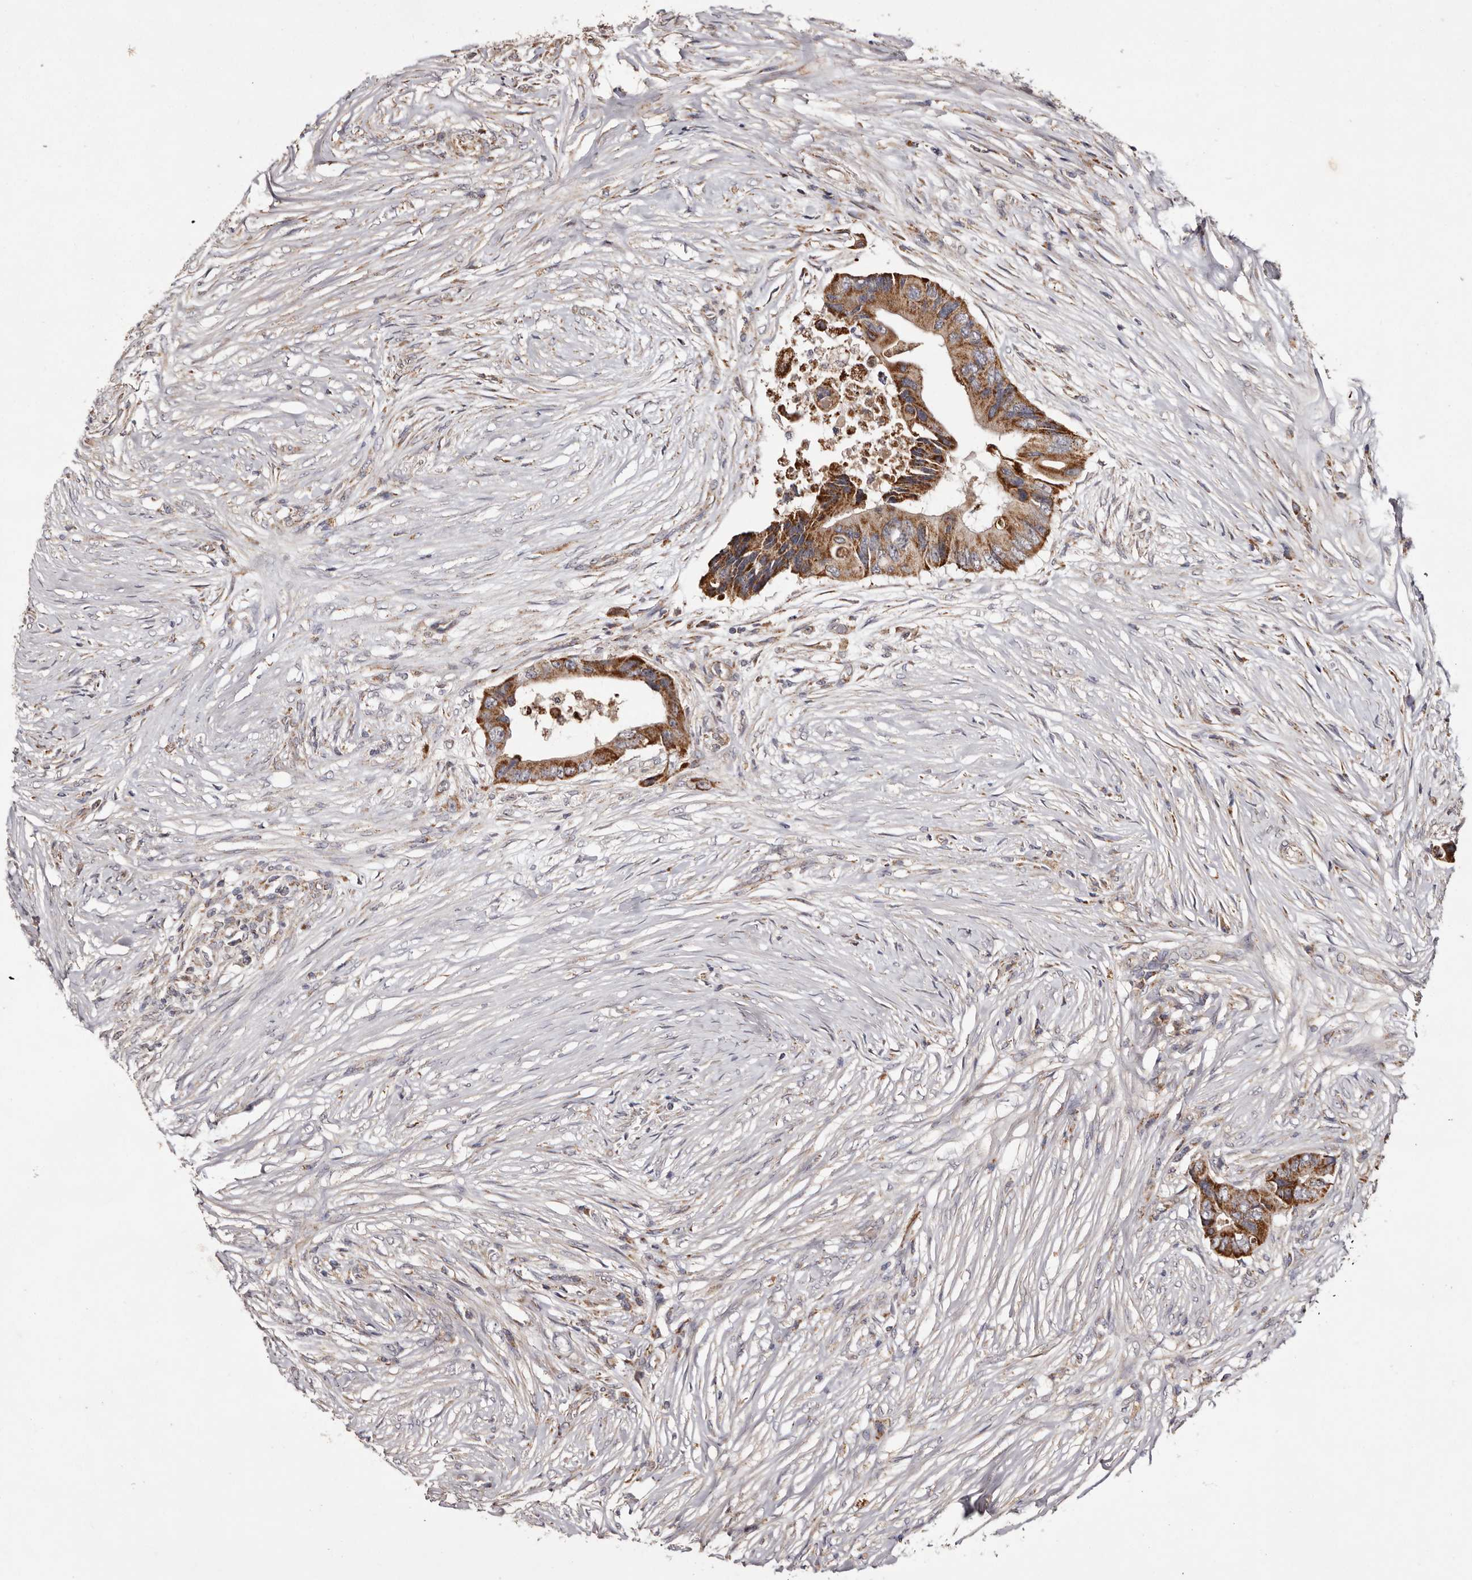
{"staining": {"intensity": "strong", "quantity": ">75%", "location": "cytoplasmic/membranous"}, "tissue": "colorectal cancer", "cell_type": "Tumor cells", "image_type": "cancer", "snomed": [{"axis": "morphology", "description": "Adenocarcinoma, NOS"}, {"axis": "topography", "description": "Colon"}], "caption": "About >75% of tumor cells in adenocarcinoma (colorectal) show strong cytoplasmic/membranous protein positivity as visualized by brown immunohistochemical staining.", "gene": "CPLANE2", "patient": {"sex": "male", "age": 71}}